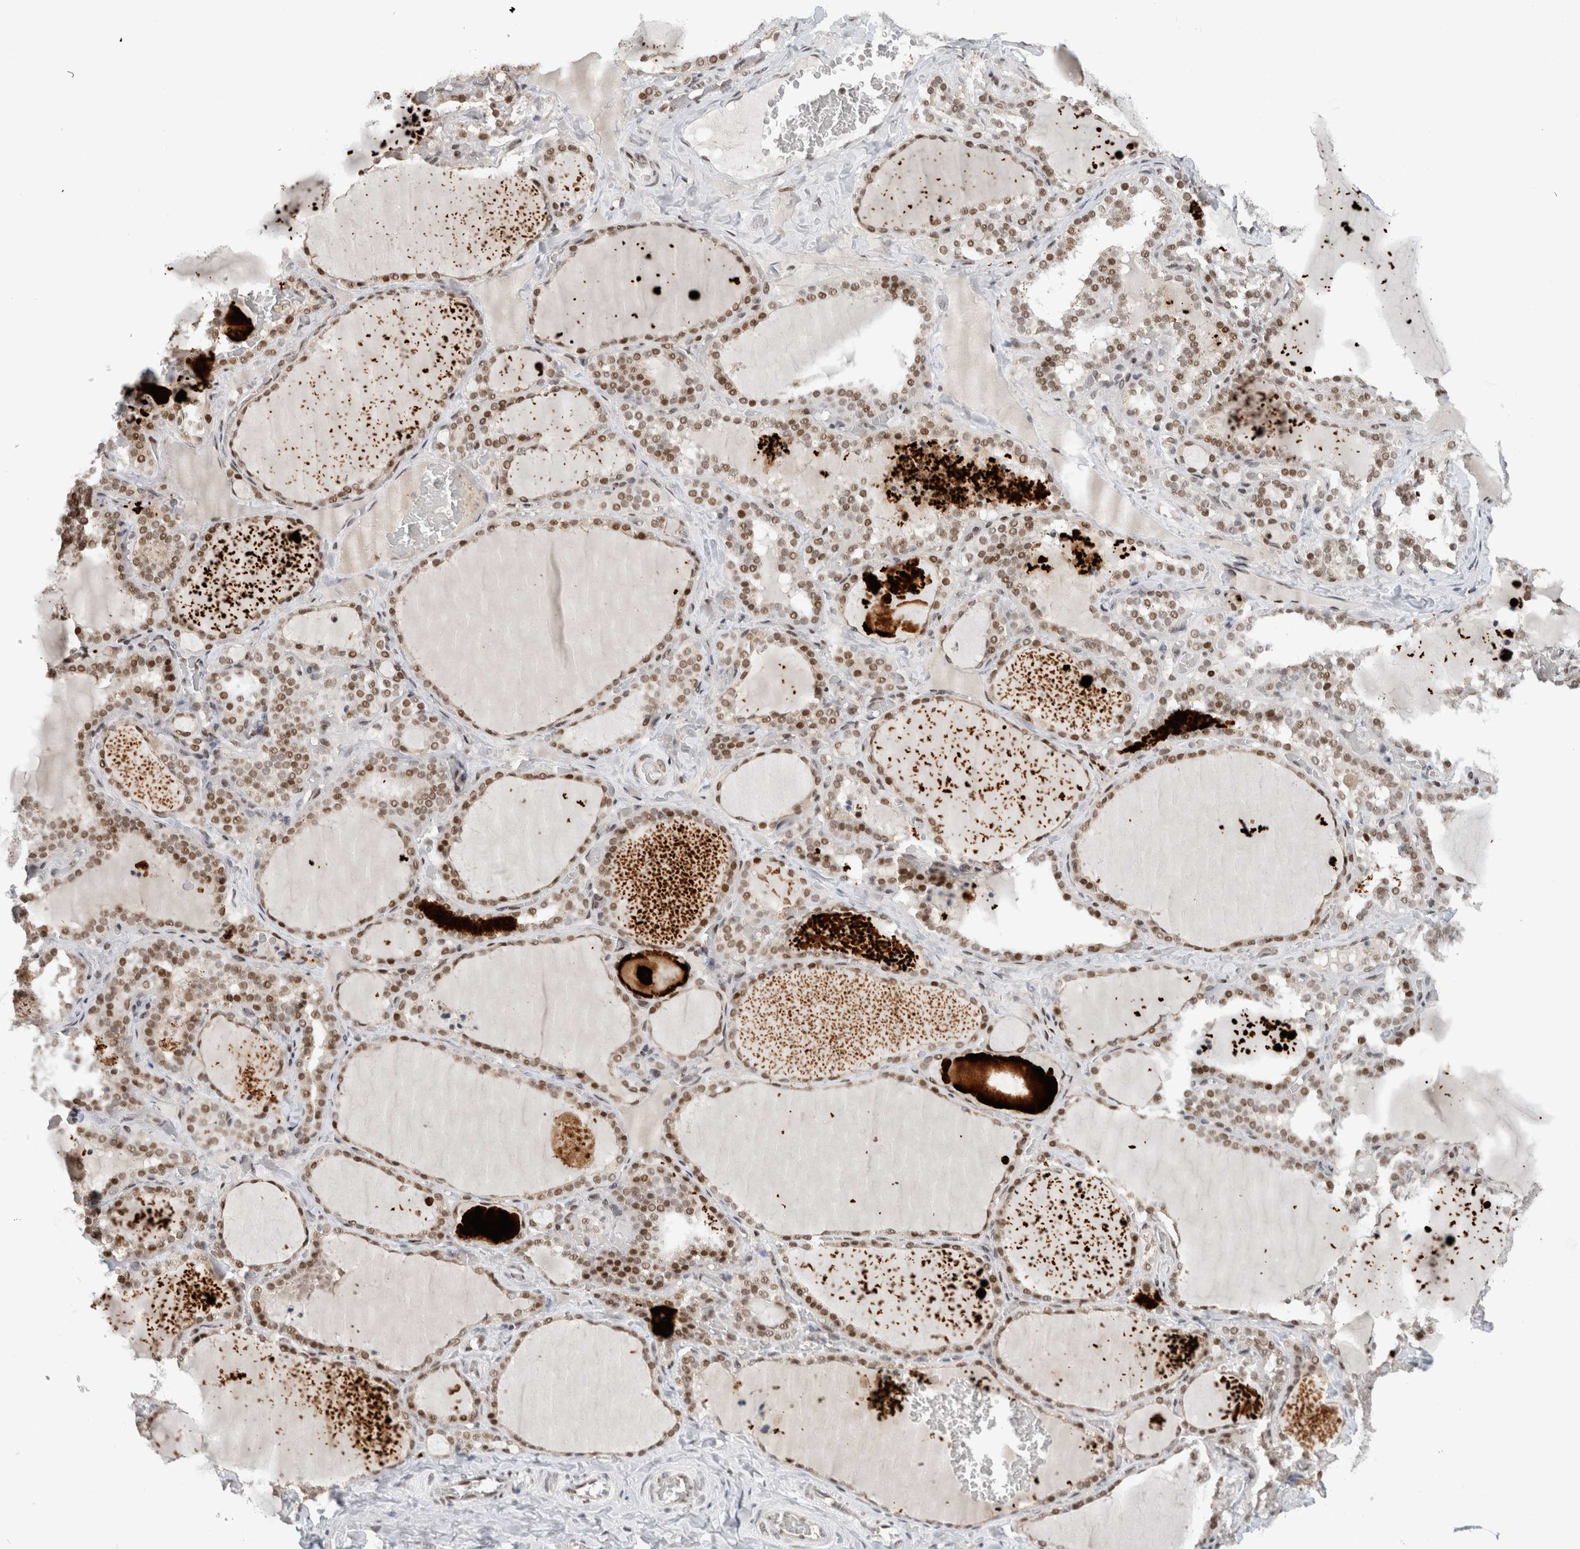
{"staining": {"intensity": "moderate", "quantity": ">75%", "location": "nuclear"}, "tissue": "thyroid gland", "cell_type": "Glandular cells", "image_type": "normal", "snomed": [{"axis": "morphology", "description": "Normal tissue, NOS"}, {"axis": "topography", "description": "Thyroid gland"}], "caption": "About >75% of glandular cells in unremarkable thyroid gland display moderate nuclear protein staining as visualized by brown immunohistochemical staining.", "gene": "HNRNPR", "patient": {"sex": "female", "age": 22}}